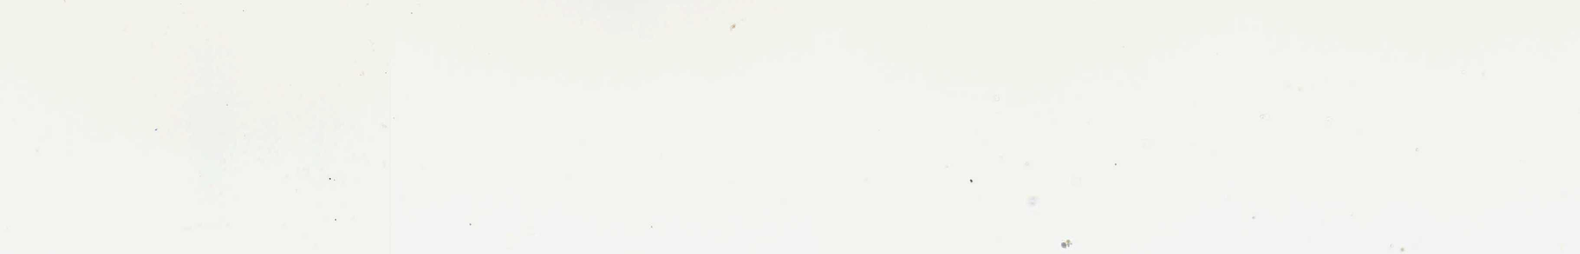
{"staining": {"intensity": "weak", "quantity": ">75%", "location": "cytoplasmic/membranous"}, "tissue": "carcinoid", "cell_type": "Tumor cells", "image_type": "cancer", "snomed": [{"axis": "morphology", "description": "Carcinoid, malignant, NOS"}, {"axis": "topography", "description": "Small intestine"}], "caption": "Immunohistochemistry (IHC) micrograph of neoplastic tissue: human carcinoid stained using immunohistochemistry reveals low levels of weak protein expression localized specifically in the cytoplasmic/membranous of tumor cells, appearing as a cytoplasmic/membranous brown color.", "gene": "NSDHL", "patient": {"sex": "male", "age": 63}}